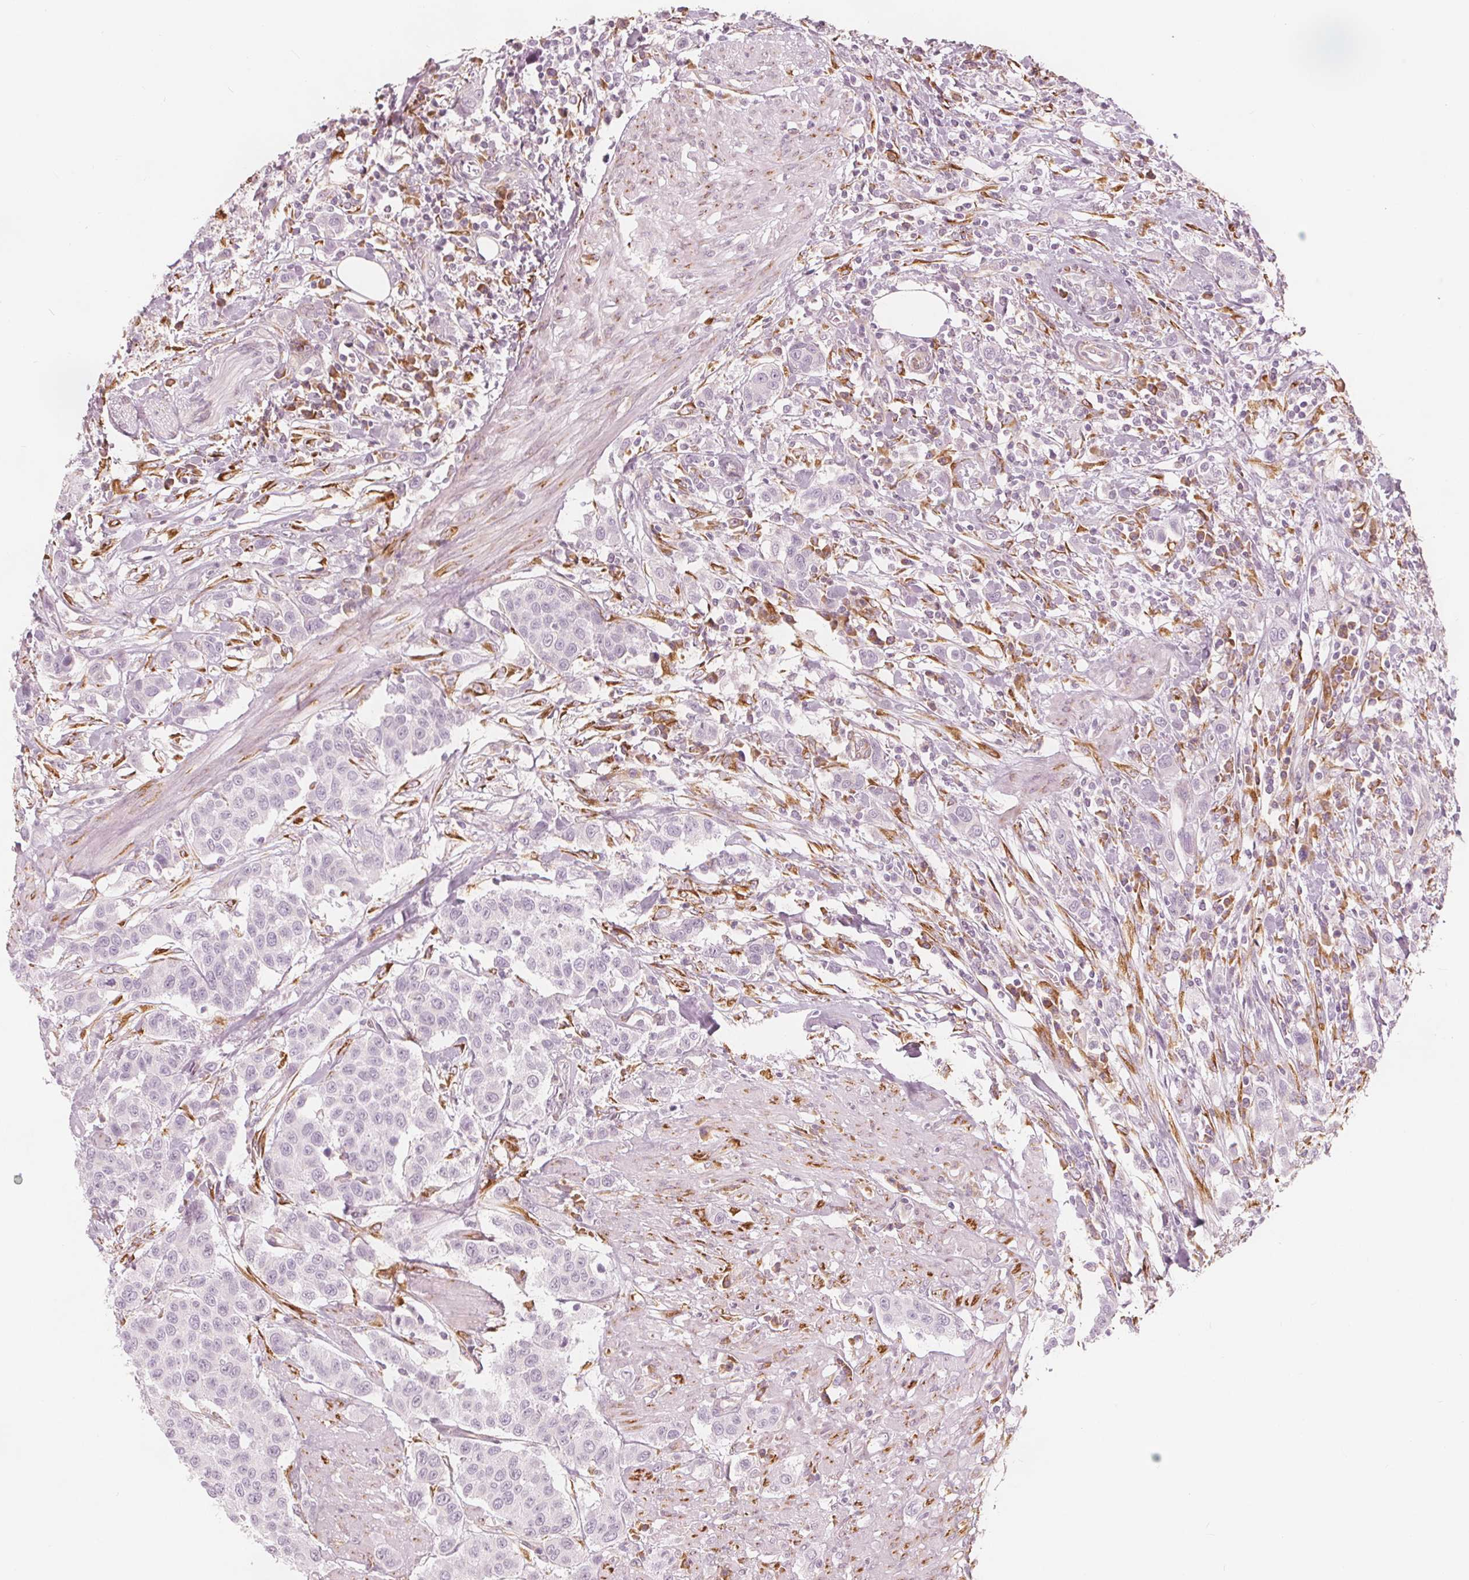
{"staining": {"intensity": "negative", "quantity": "none", "location": "none"}, "tissue": "urothelial cancer", "cell_type": "Tumor cells", "image_type": "cancer", "snomed": [{"axis": "morphology", "description": "Urothelial carcinoma, High grade"}, {"axis": "topography", "description": "Urinary bladder"}], "caption": "A histopathology image of human urothelial cancer is negative for staining in tumor cells. (DAB immunohistochemistry (IHC) with hematoxylin counter stain).", "gene": "BRSK1", "patient": {"sex": "female", "age": 58}}